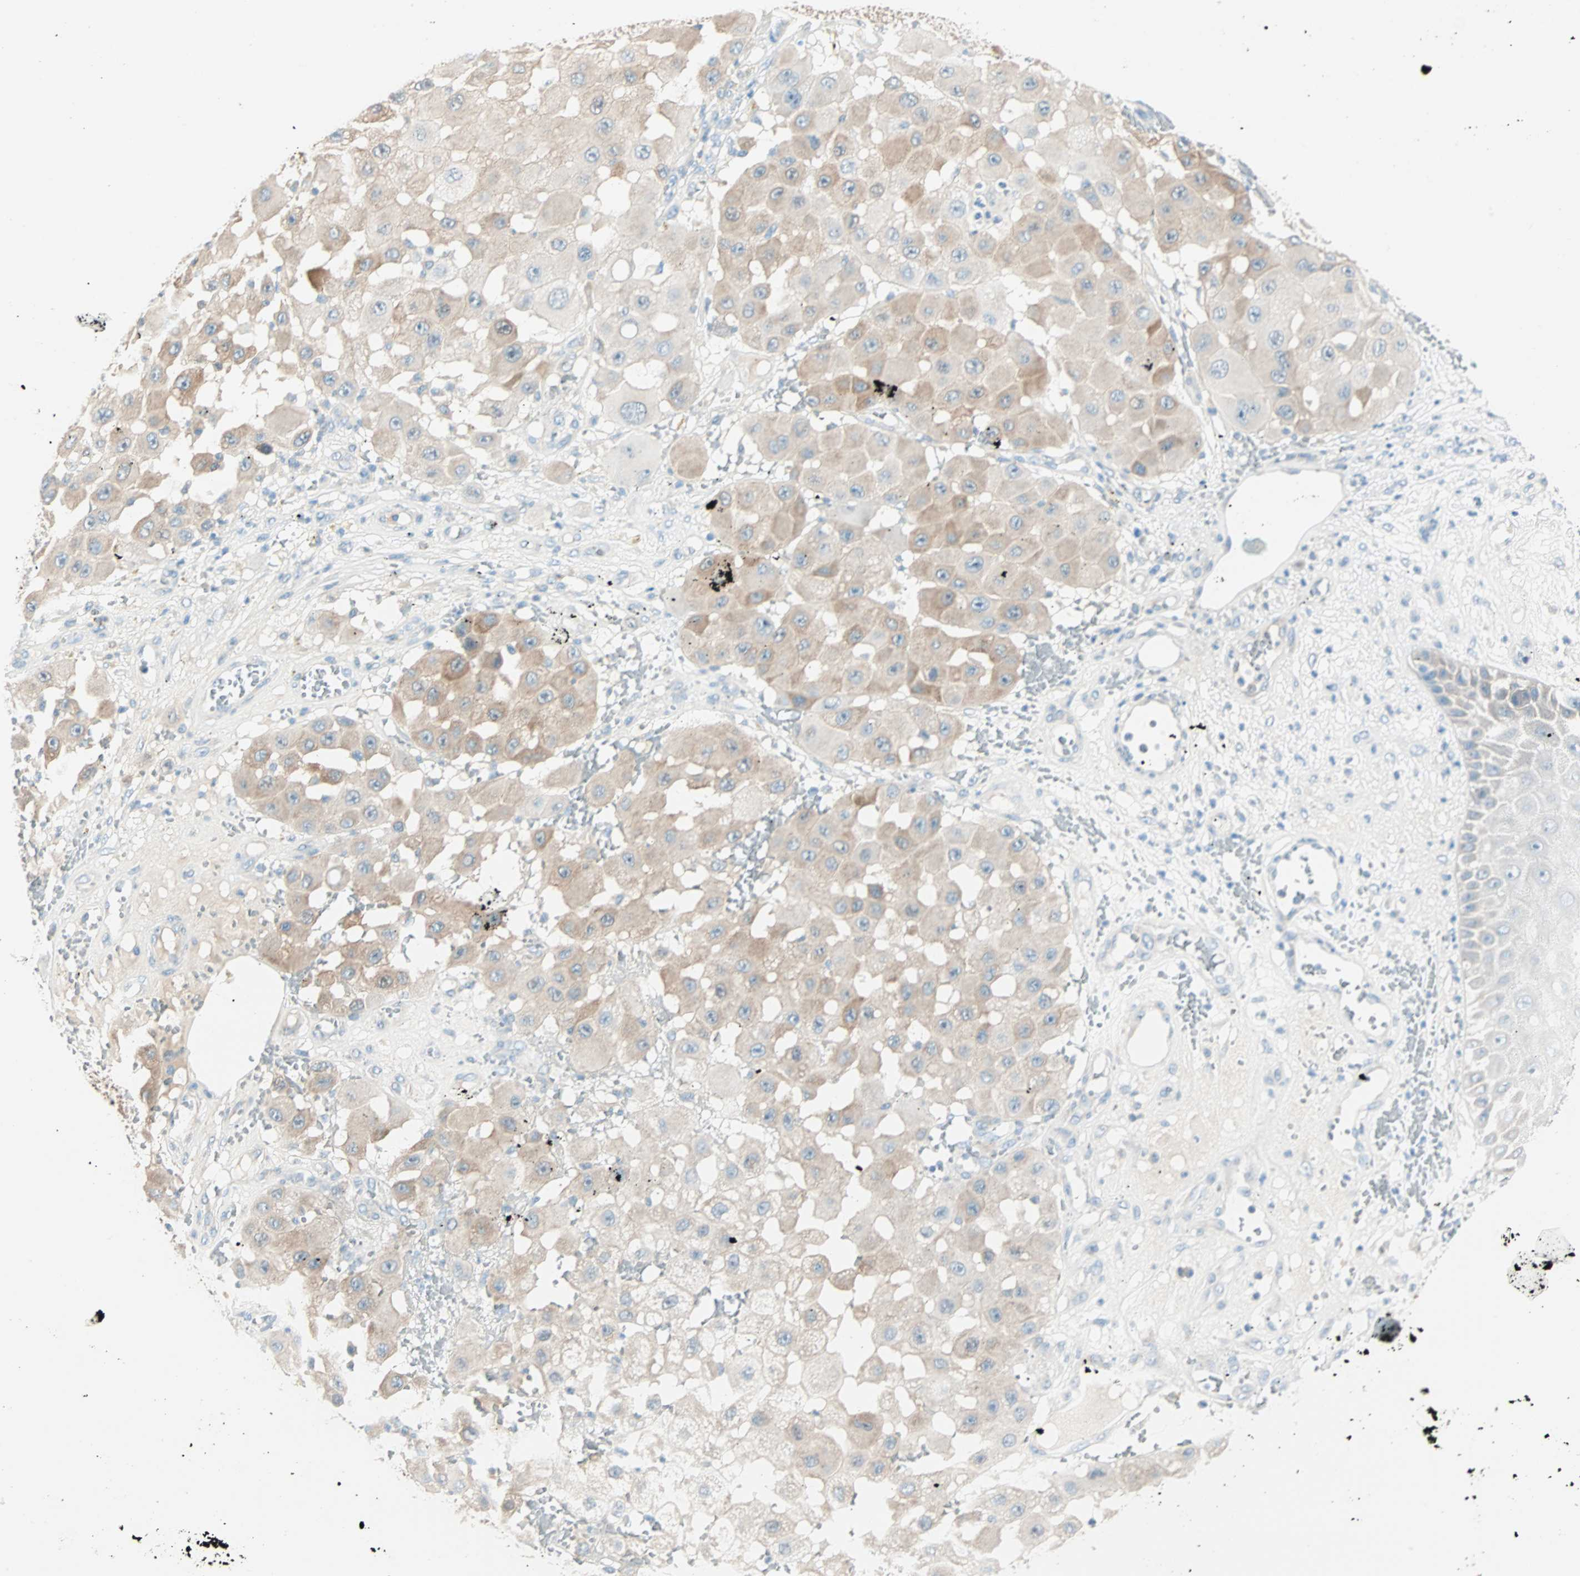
{"staining": {"intensity": "moderate", "quantity": "25%-75%", "location": "cytoplasmic/membranous"}, "tissue": "melanoma", "cell_type": "Tumor cells", "image_type": "cancer", "snomed": [{"axis": "morphology", "description": "Malignant melanoma, NOS"}, {"axis": "topography", "description": "Skin"}], "caption": "A micrograph of human malignant melanoma stained for a protein reveals moderate cytoplasmic/membranous brown staining in tumor cells. Immunohistochemistry stains the protein of interest in brown and the nuclei are stained blue.", "gene": "ATF6", "patient": {"sex": "female", "age": 81}}